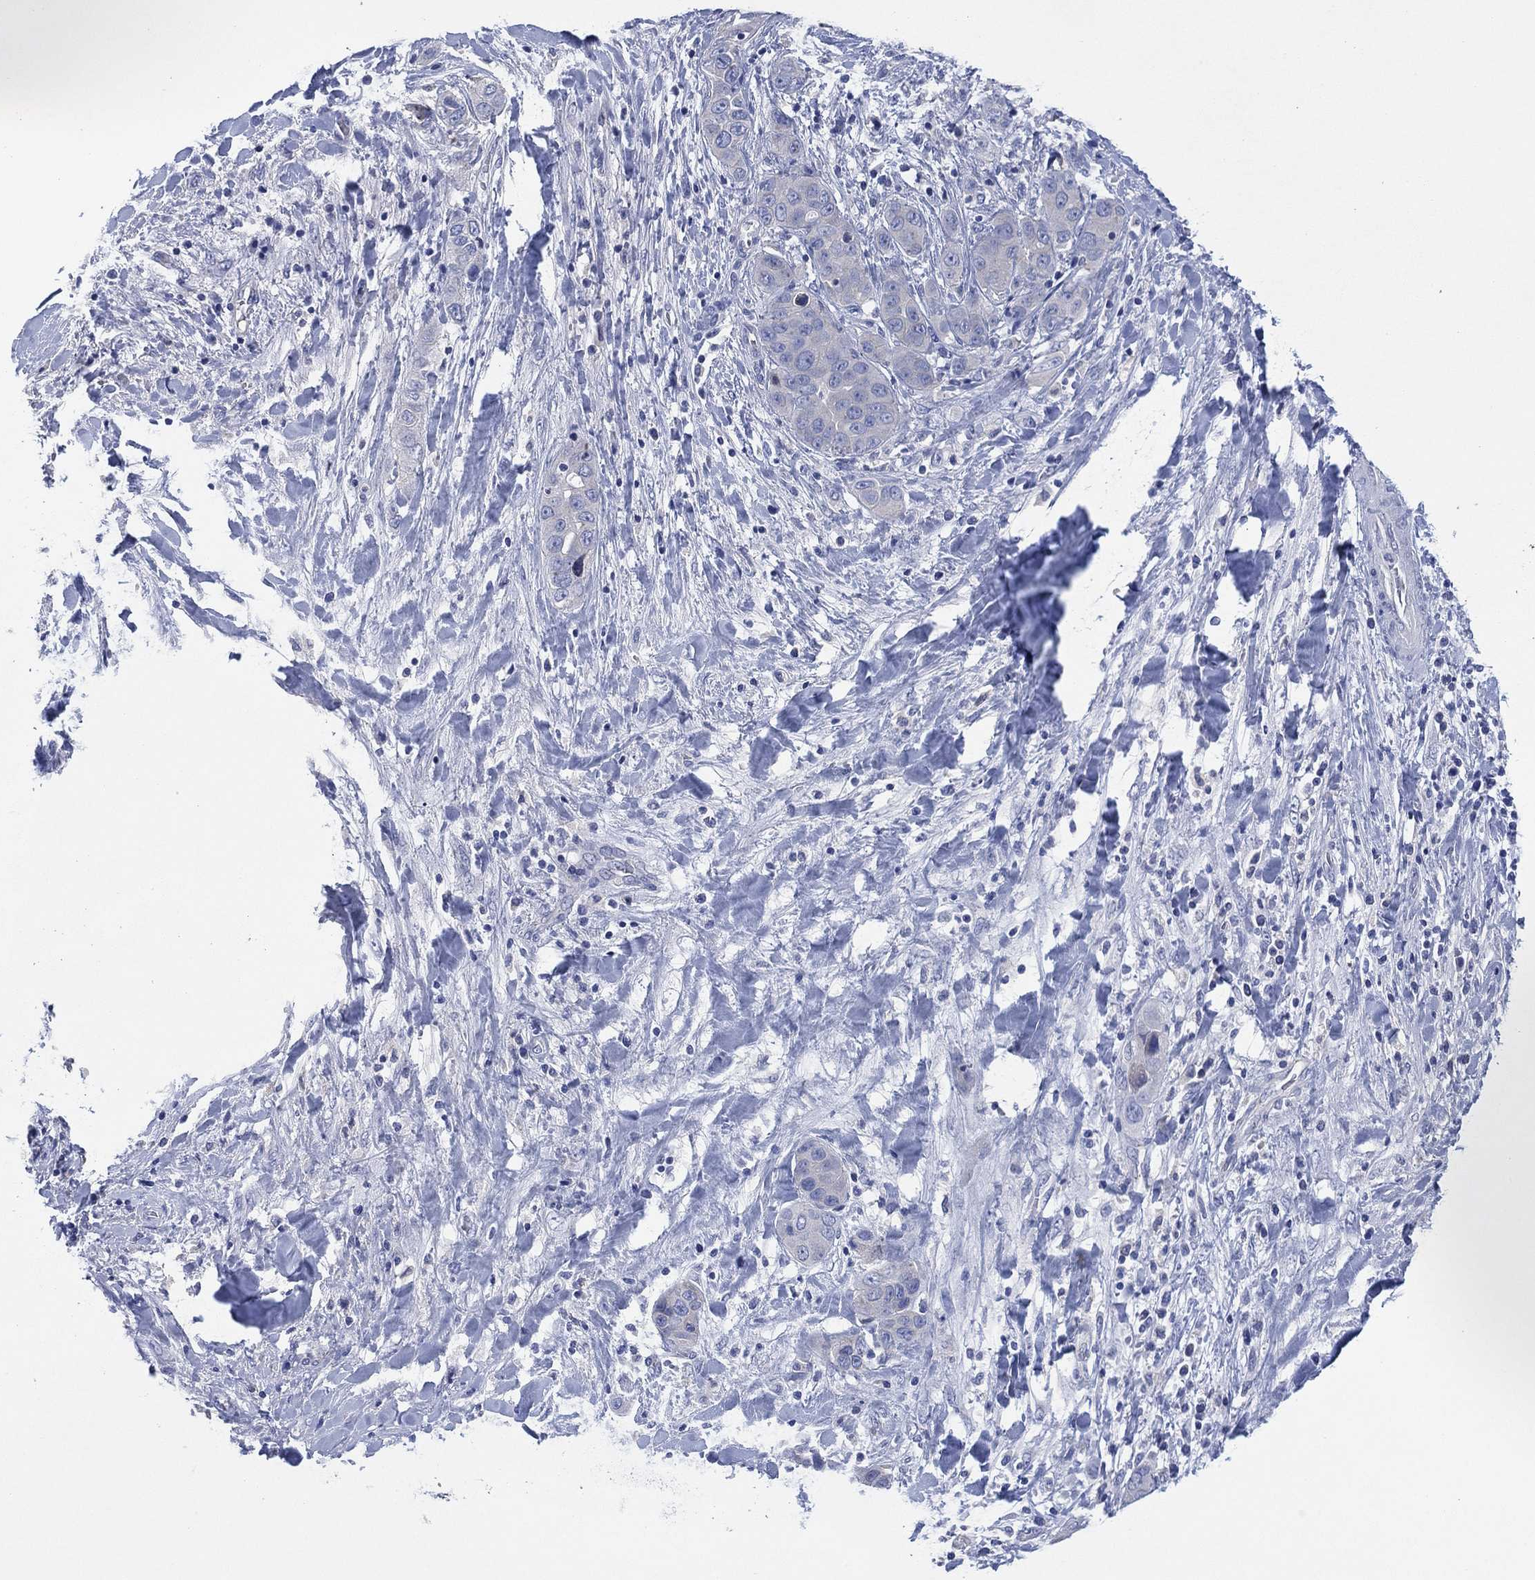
{"staining": {"intensity": "negative", "quantity": "none", "location": "none"}, "tissue": "liver cancer", "cell_type": "Tumor cells", "image_type": "cancer", "snomed": [{"axis": "morphology", "description": "Cholangiocarcinoma"}, {"axis": "topography", "description": "Liver"}], "caption": "Liver cancer (cholangiocarcinoma) was stained to show a protein in brown. There is no significant positivity in tumor cells.", "gene": "CHRNA3", "patient": {"sex": "female", "age": 52}}